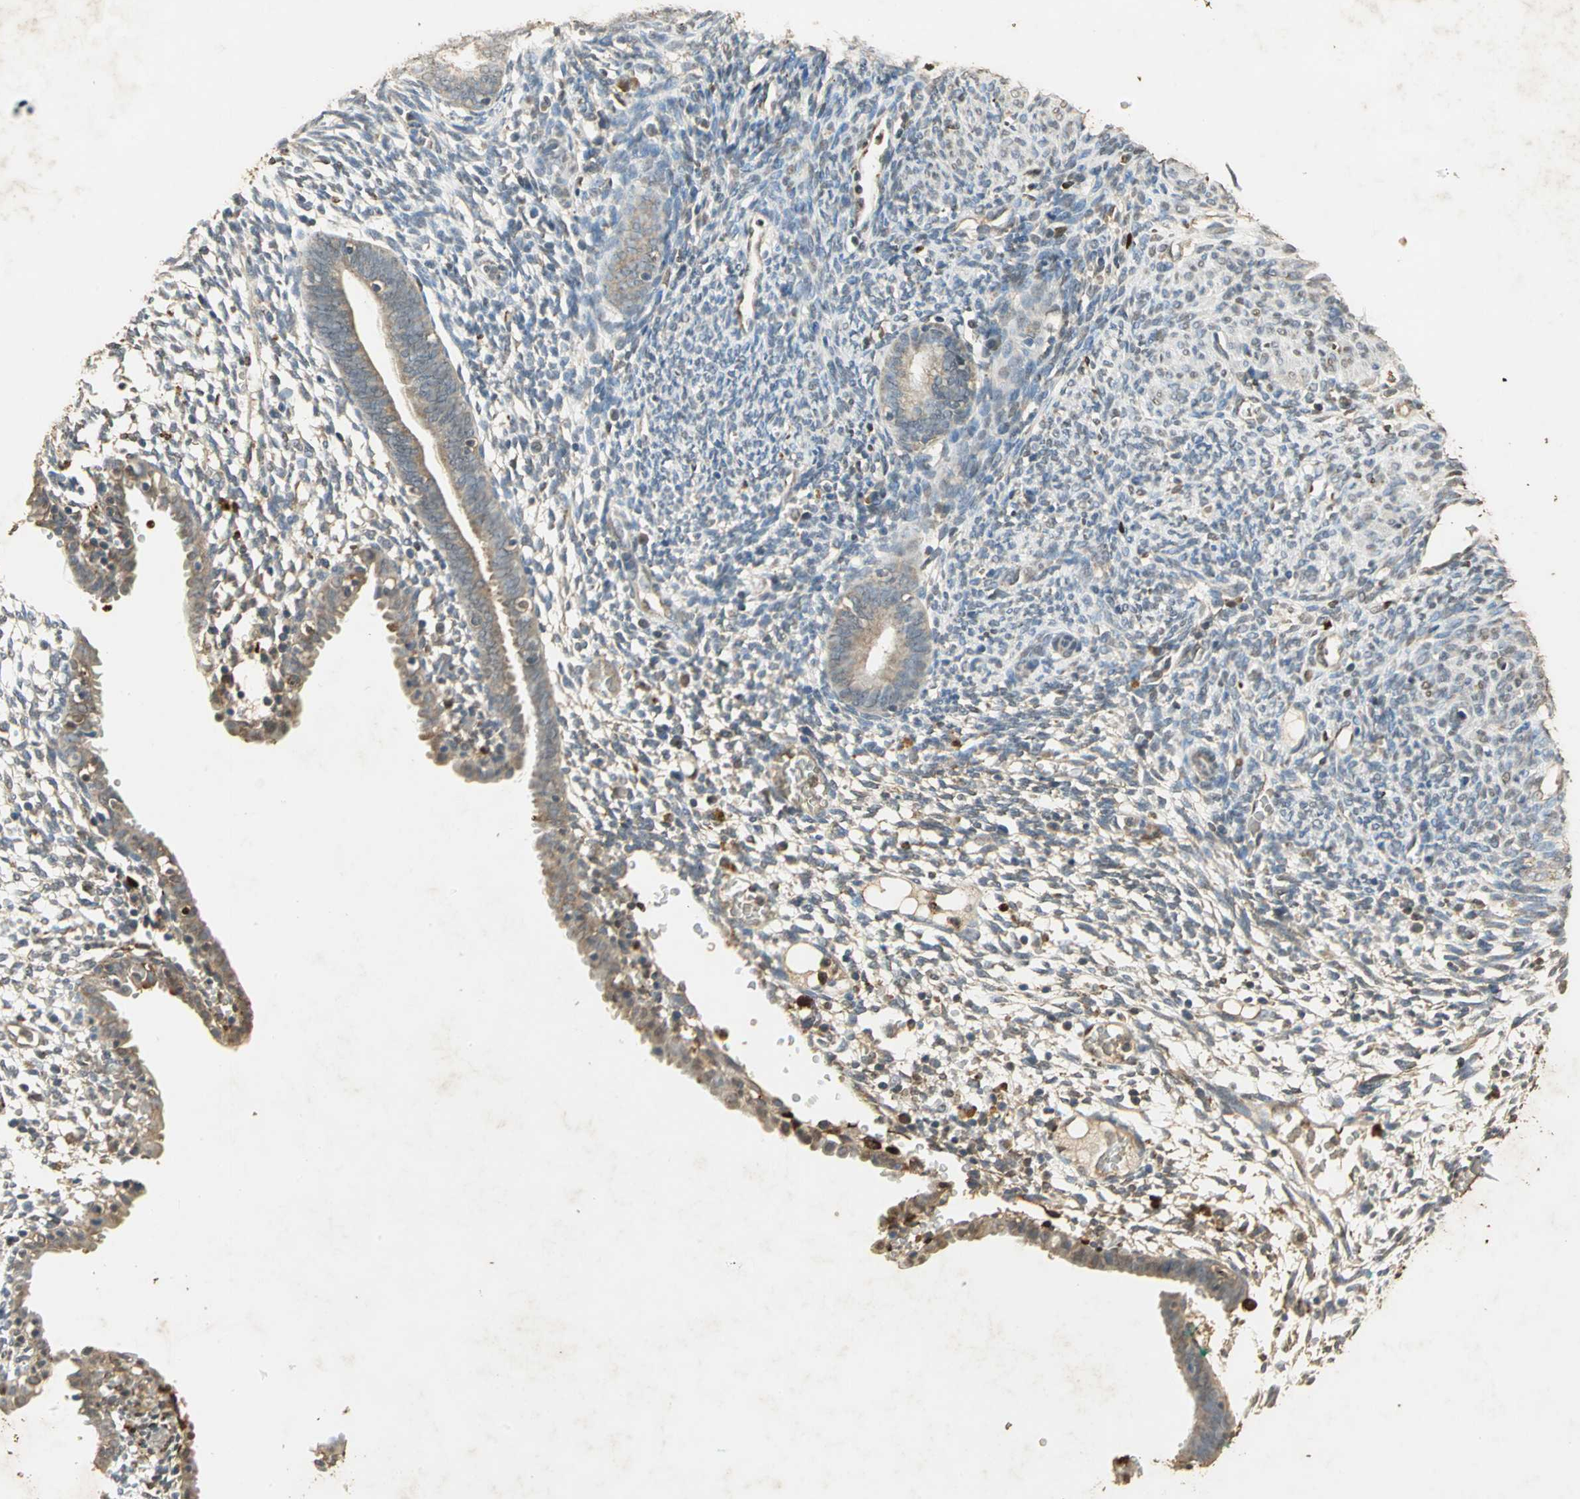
{"staining": {"intensity": "negative", "quantity": "none", "location": "none"}, "tissue": "endometrium", "cell_type": "Cells in endometrial stroma", "image_type": "normal", "snomed": [{"axis": "morphology", "description": "Normal tissue, NOS"}, {"axis": "morphology", "description": "Atrophy, NOS"}, {"axis": "topography", "description": "Uterus"}, {"axis": "topography", "description": "Endometrium"}], "caption": "Cells in endometrial stroma show no significant expression in benign endometrium. The staining was performed using DAB (3,3'-diaminobenzidine) to visualize the protein expression in brown, while the nuclei were stained in blue with hematoxylin (Magnification: 20x).", "gene": "GAPDH", "patient": {"sex": "female", "age": 68}}